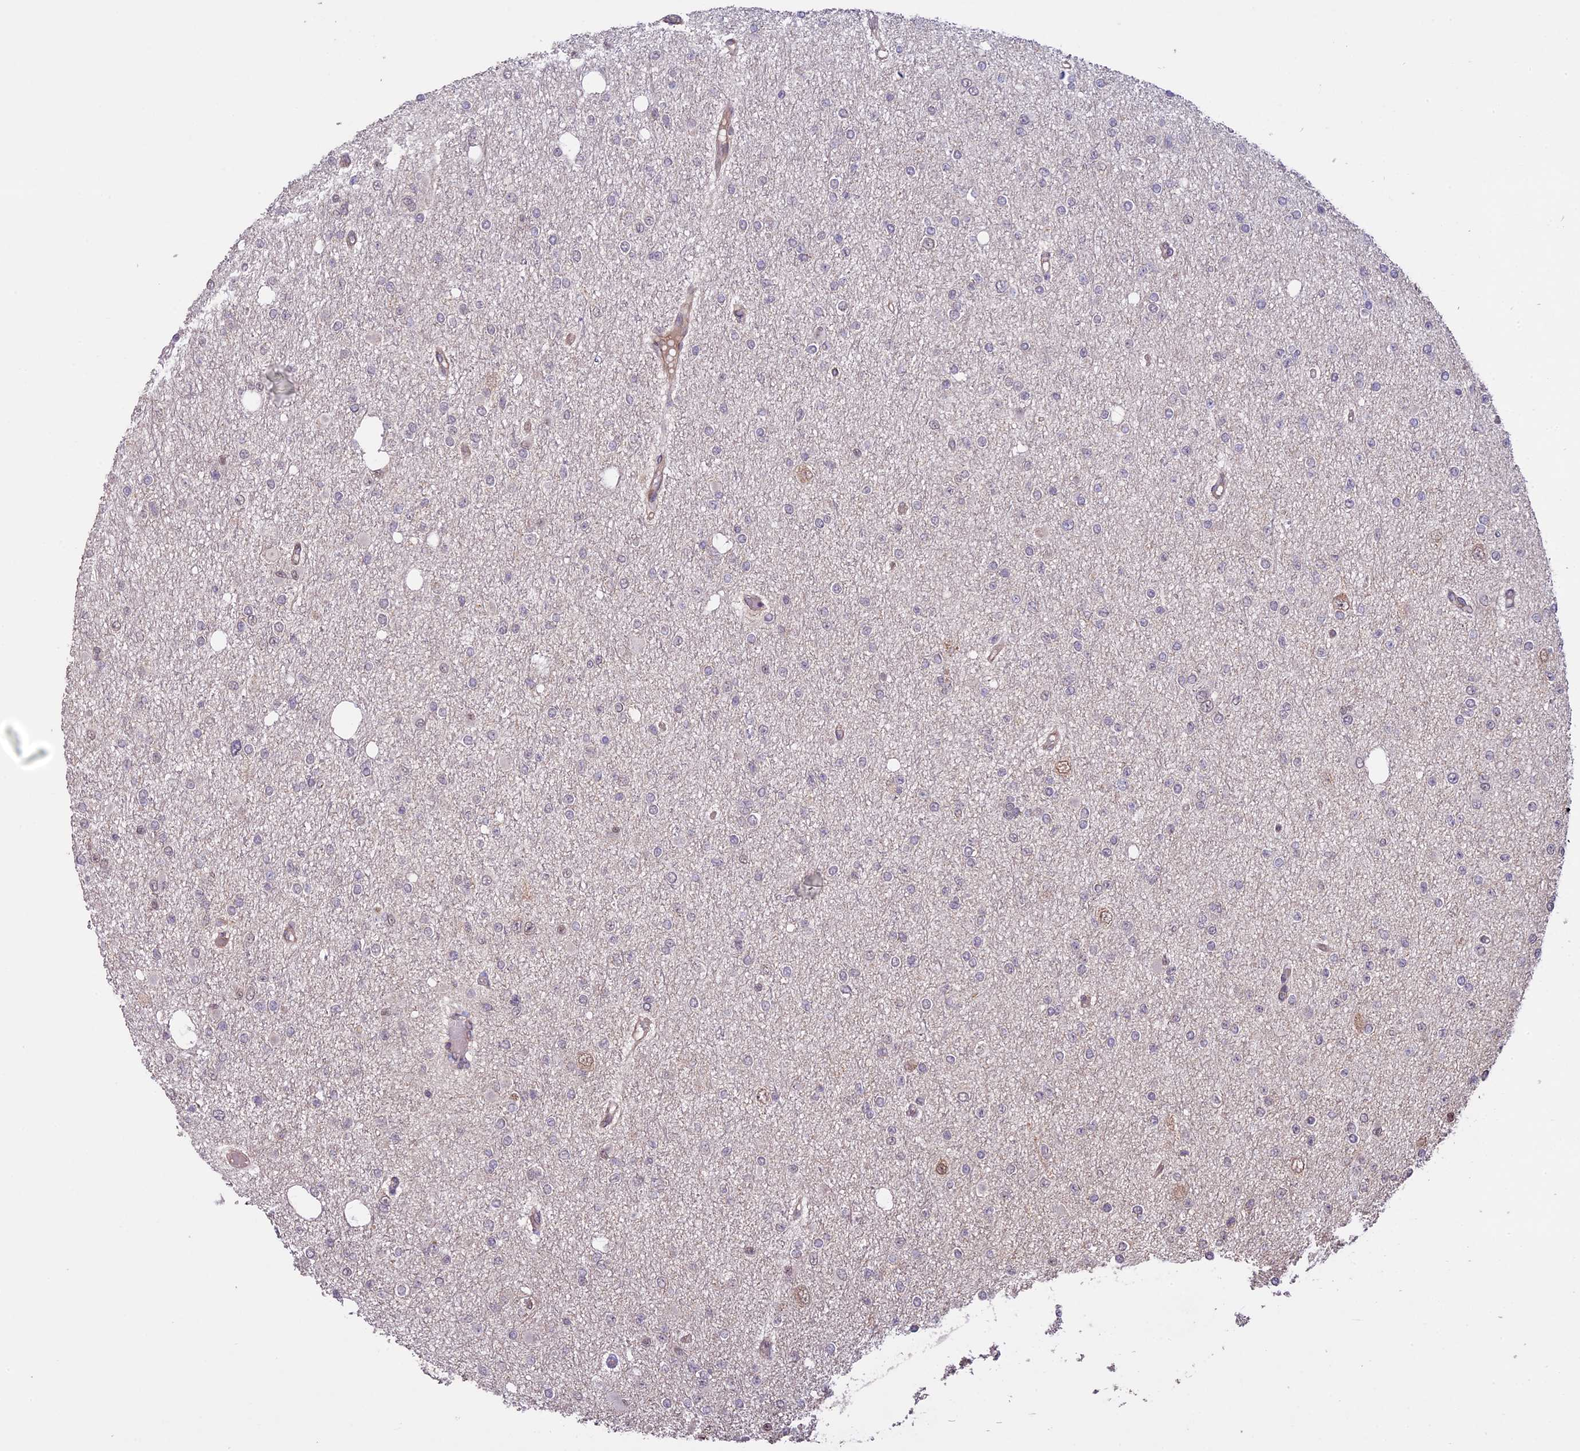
{"staining": {"intensity": "negative", "quantity": "none", "location": "none"}, "tissue": "glioma", "cell_type": "Tumor cells", "image_type": "cancer", "snomed": [{"axis": "morphology", "description": "Glioma, malignant, Low grade"}, {"axis": "topography", "description": "Brain"}], "caption": "DAB (3,3'-diaminobenzidine) immunohistochemical staining of human malignant glioma (low-grade) shows no significant expression in tumor cells.", "gene": "BCAS4", "patient": {"sex": "female", "age": 22}}